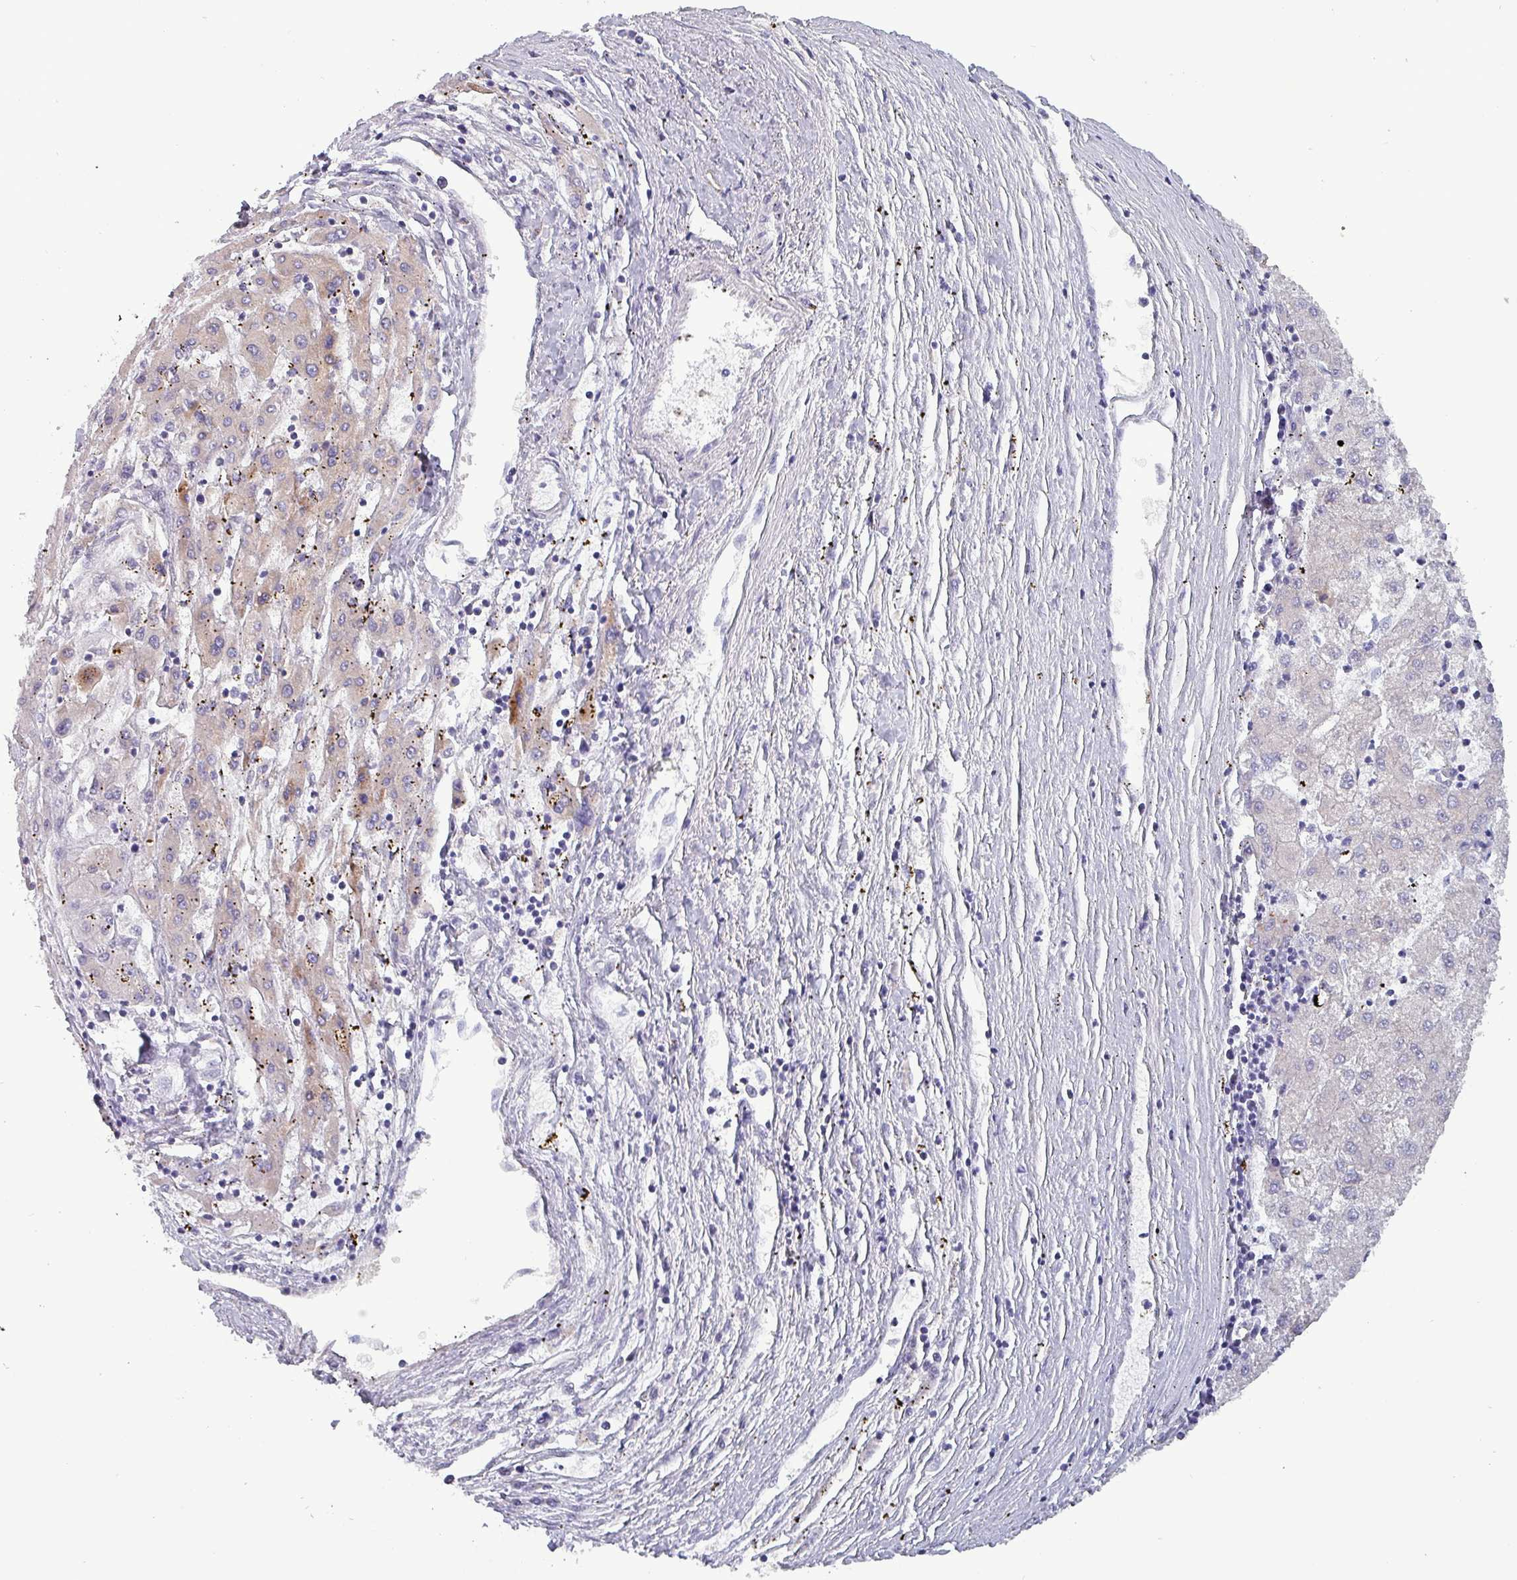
{"staining": {"intensity": "negative", "quantity": "none", "location": "none"}, "tissue": "liver cancer", "cell_type": "Tumor cells", "image_type": "cancer", "snomed": [{"axis": "morphology", "description": "Carcinoma, Hepatocellular, NOS"}, {"axis": "topography", "description": "Liver"}], "caption": "High power microscopy micrograph of an IHC photomicrograph of hepatocellular carcinoma (liver), revealing no significant staining in tumor cells. Nuclei are stained in blue.", "gene": "HSD3B7", "patient": {"sex": "male", "age": 72}}